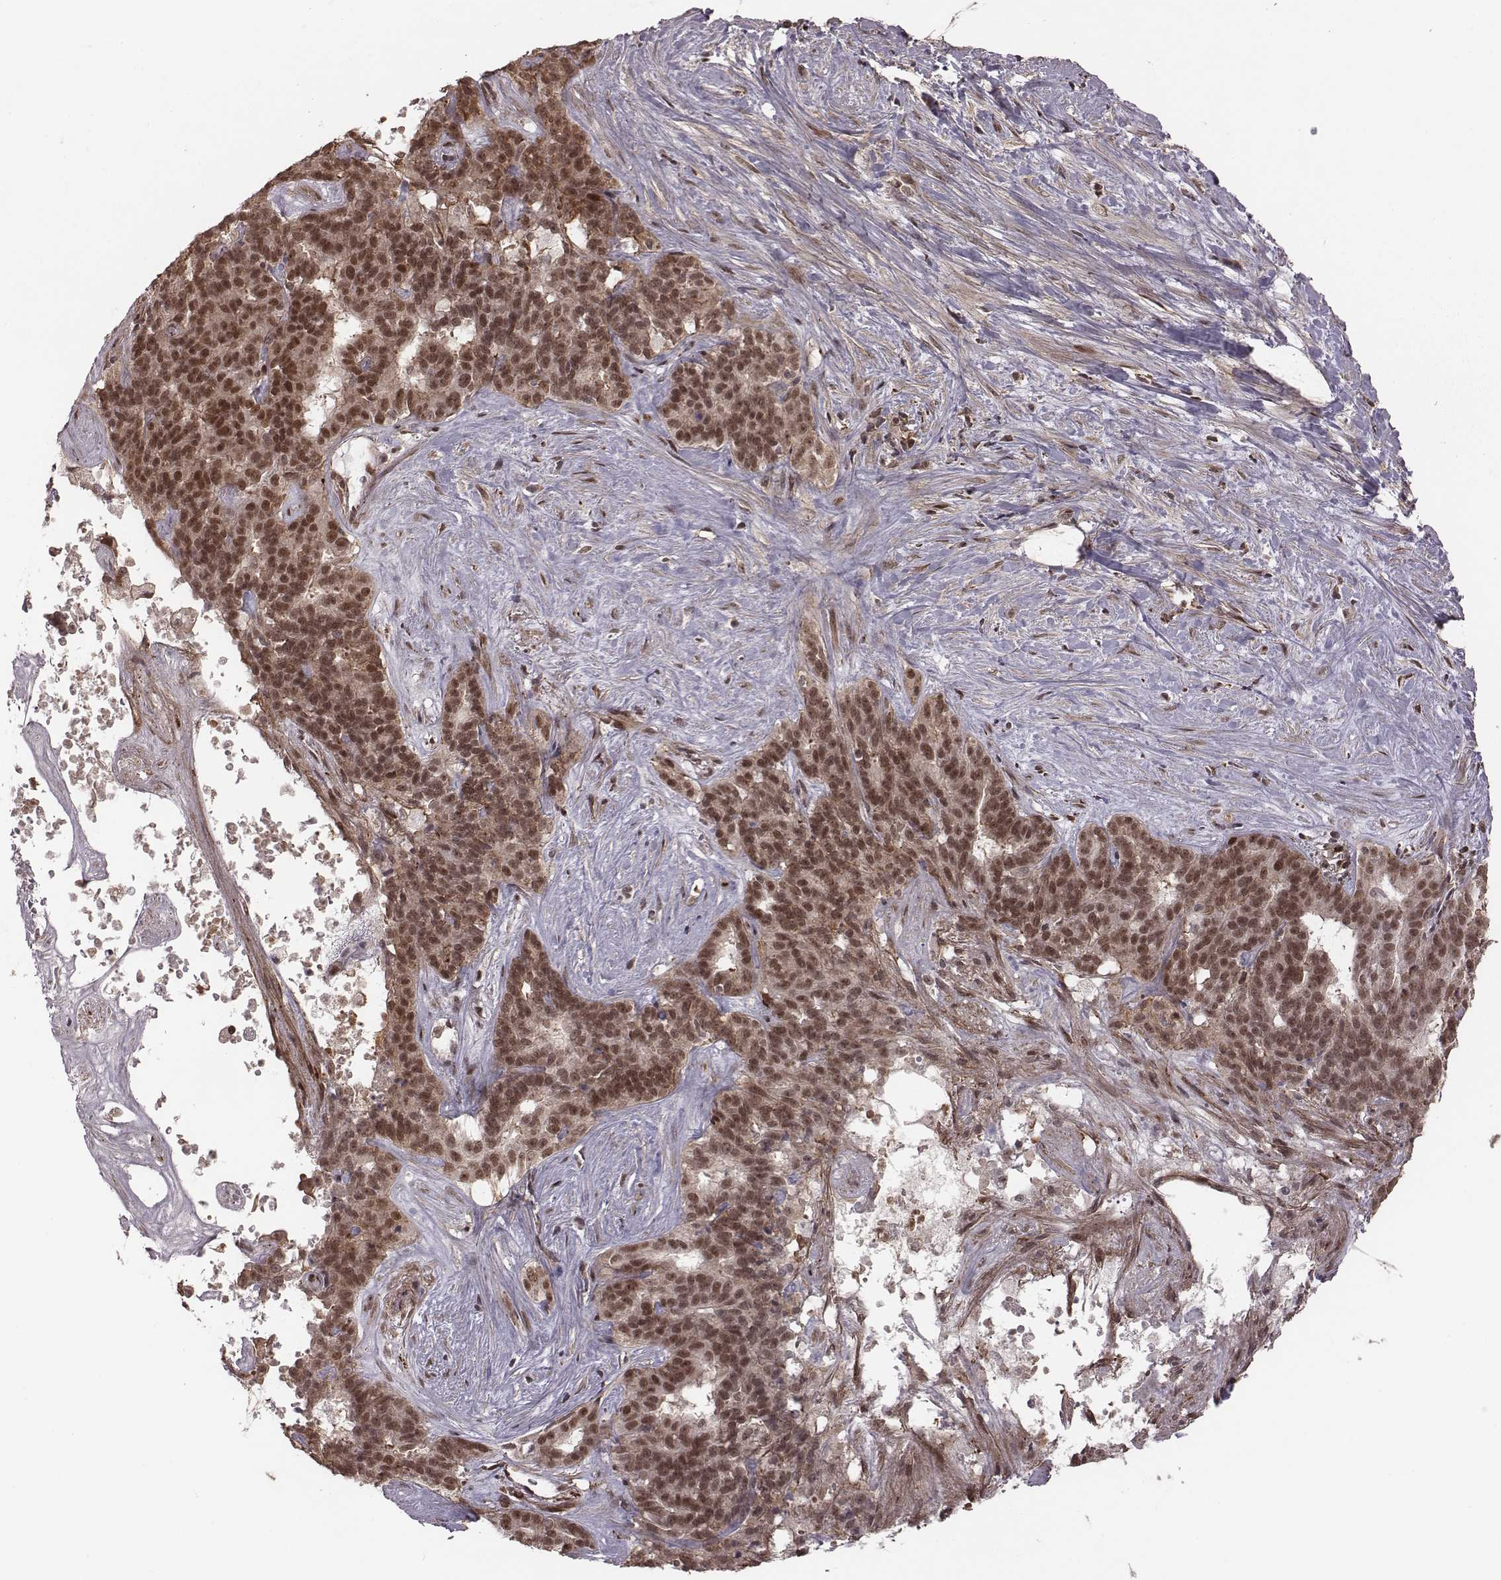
{"staining": {"intensity": "moderate", "quantity": "25%-75%", "location": "cytoplasmic/membranous,nuclear"}, "tissue": "liver cancer", "cell_type": "Tumor cells", "image_type": "cancer", "snomed": [{"axis": "morphology", "description": "Cholangiocarcinoma"}, {"axis": "topography", "description": "Liver"}], "caption": "Cholangiocarcinoma (liver) stained for a protein demonstrates moderate cytoplasmic/membranous and nuclear positivity in tumor cells.", "gene": "RPL3", "patient": {"sex": "female", "age": 47}}